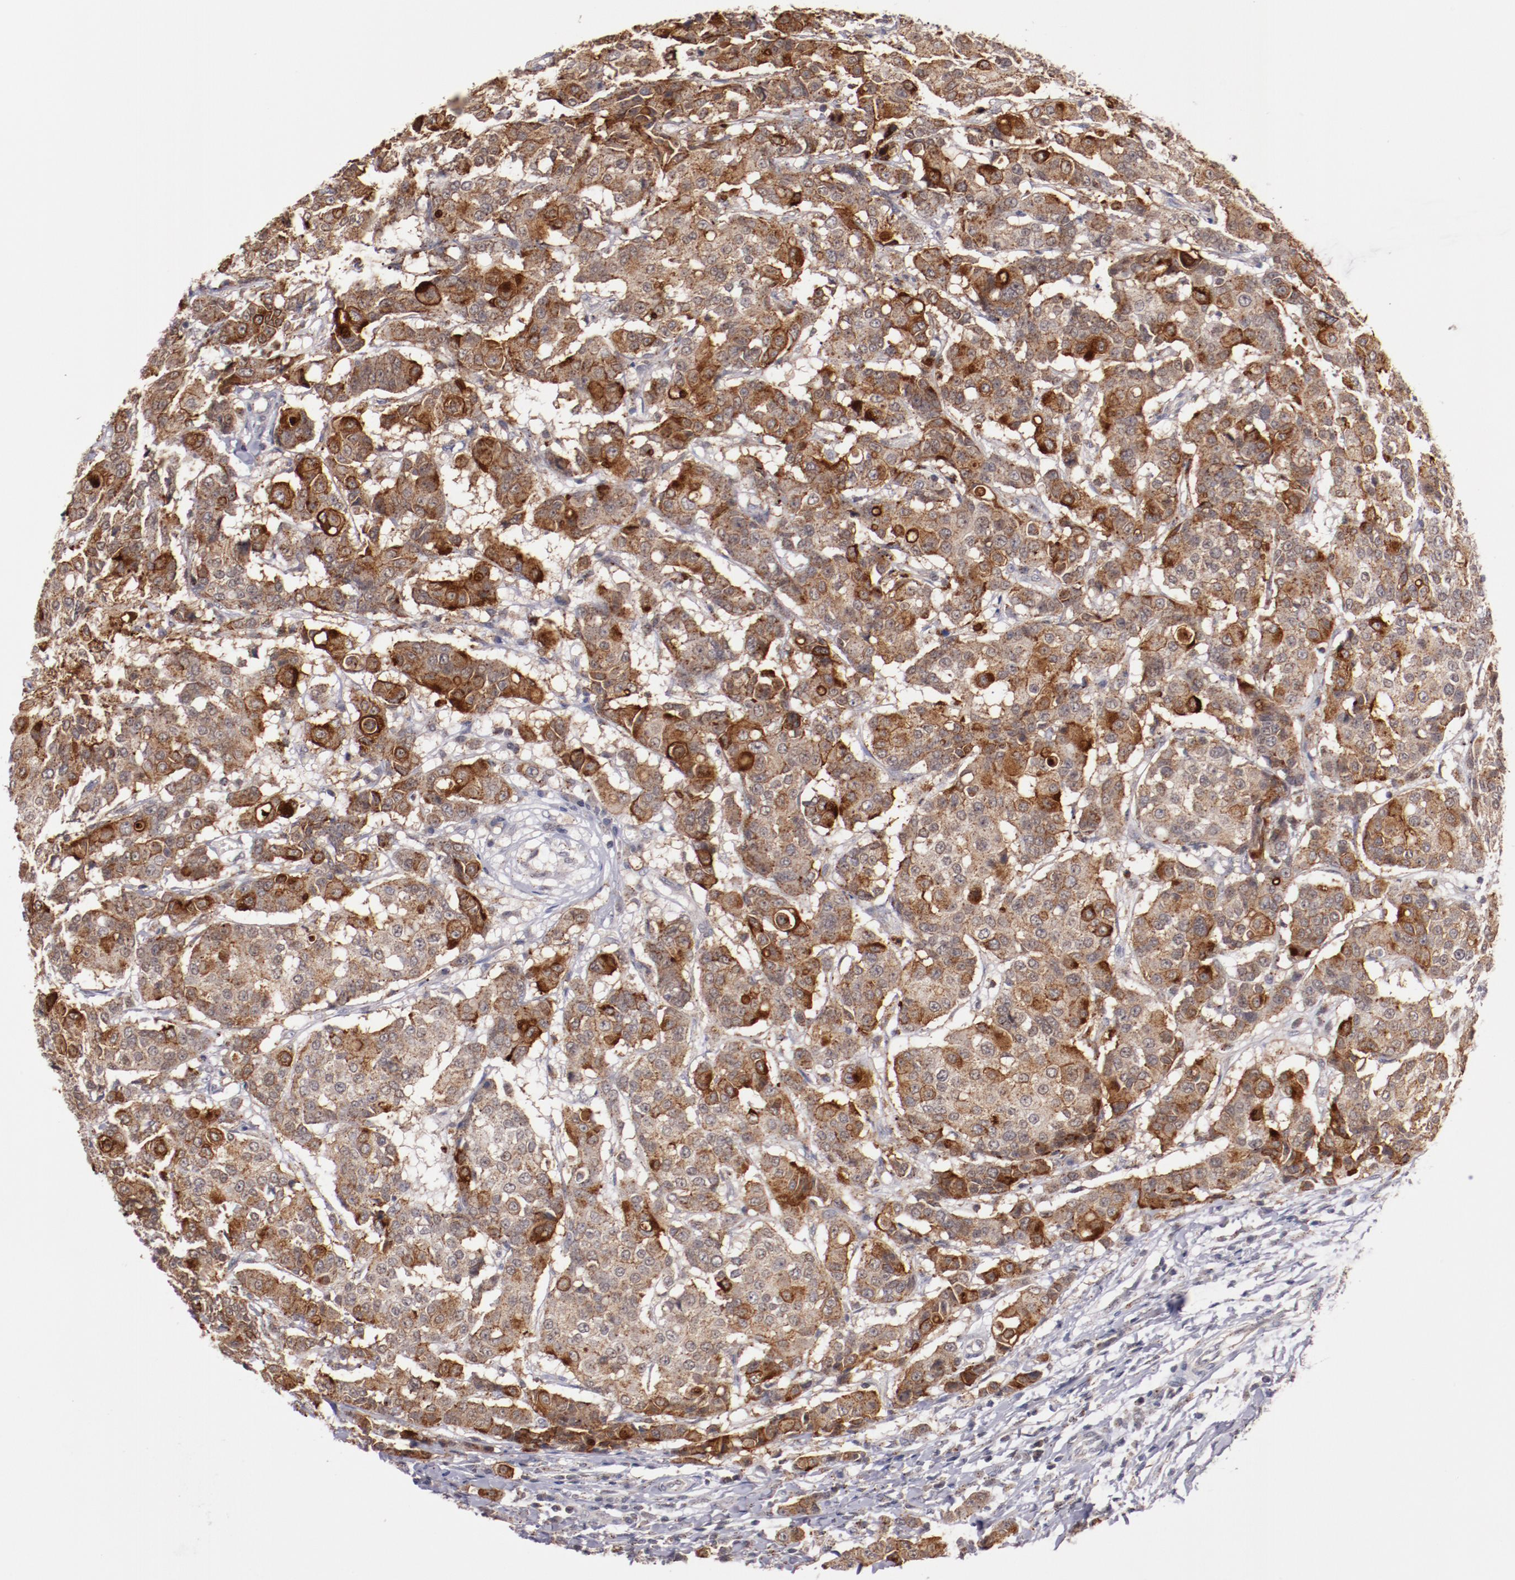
{"staining": {"intensity": "strong", "quantity": ">75%", "location": "cytoplasmic/membranous"}, "tissue": "breast cancer", "cell_type": "Tumor cells", "image_type": "cancer", "snomed": [{"axis": "morphology", "description": "Duct carcinoma"}, {"axis": "topography", "description": "Breast"}], "caption": "A brown stain labels strong cytoplasmic/membranous staining of a protein in human breast cancer tumor cells. The staining is performed using DAB brown chromogen to label protein expression. The nuclei are counter-stained blue using hematoxylin.", "gene": "SYP", "patient": {"sex": "female", "age": 27}}